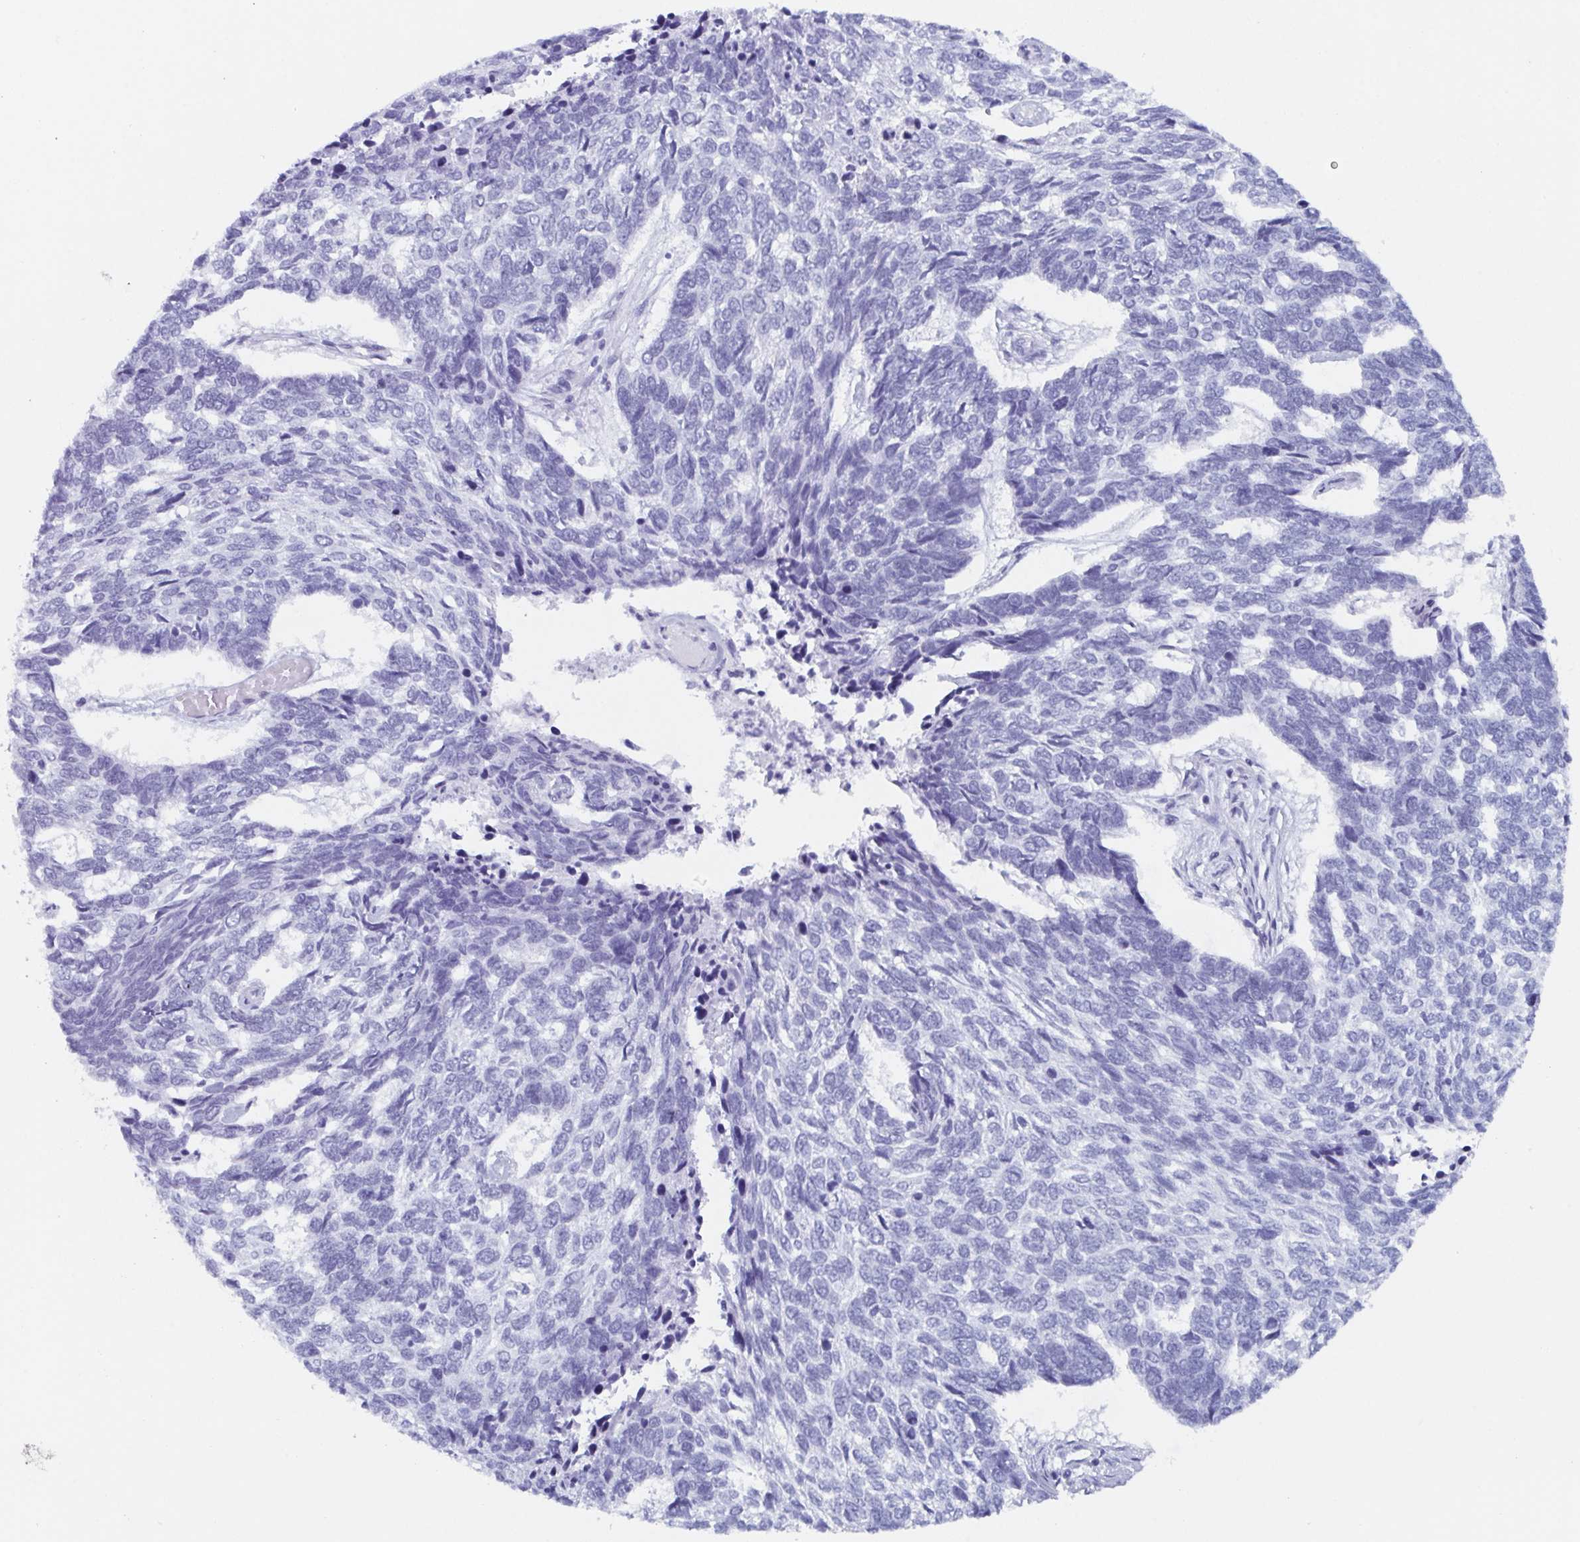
{"staining": {"intensity": "negative", "quantity": "none", "location": "none"}, "tissue": "skin cancer", "cell_type": "Tumor cells", "image_type": "cancer", "snomed": [{"axis": "morphology", "description": "Basal cell carcinoma"}, {"axis": "topography", "description": "Skin"}], "caption": "Immunohistochemistry histopathology image of human skin cancer (basal cell carcinoma) stained for a protein (brown), which demonstrates no positivity in tumor cells.", "gene": "ZFP64", "patient": {"sex": "female", "age": 65}}